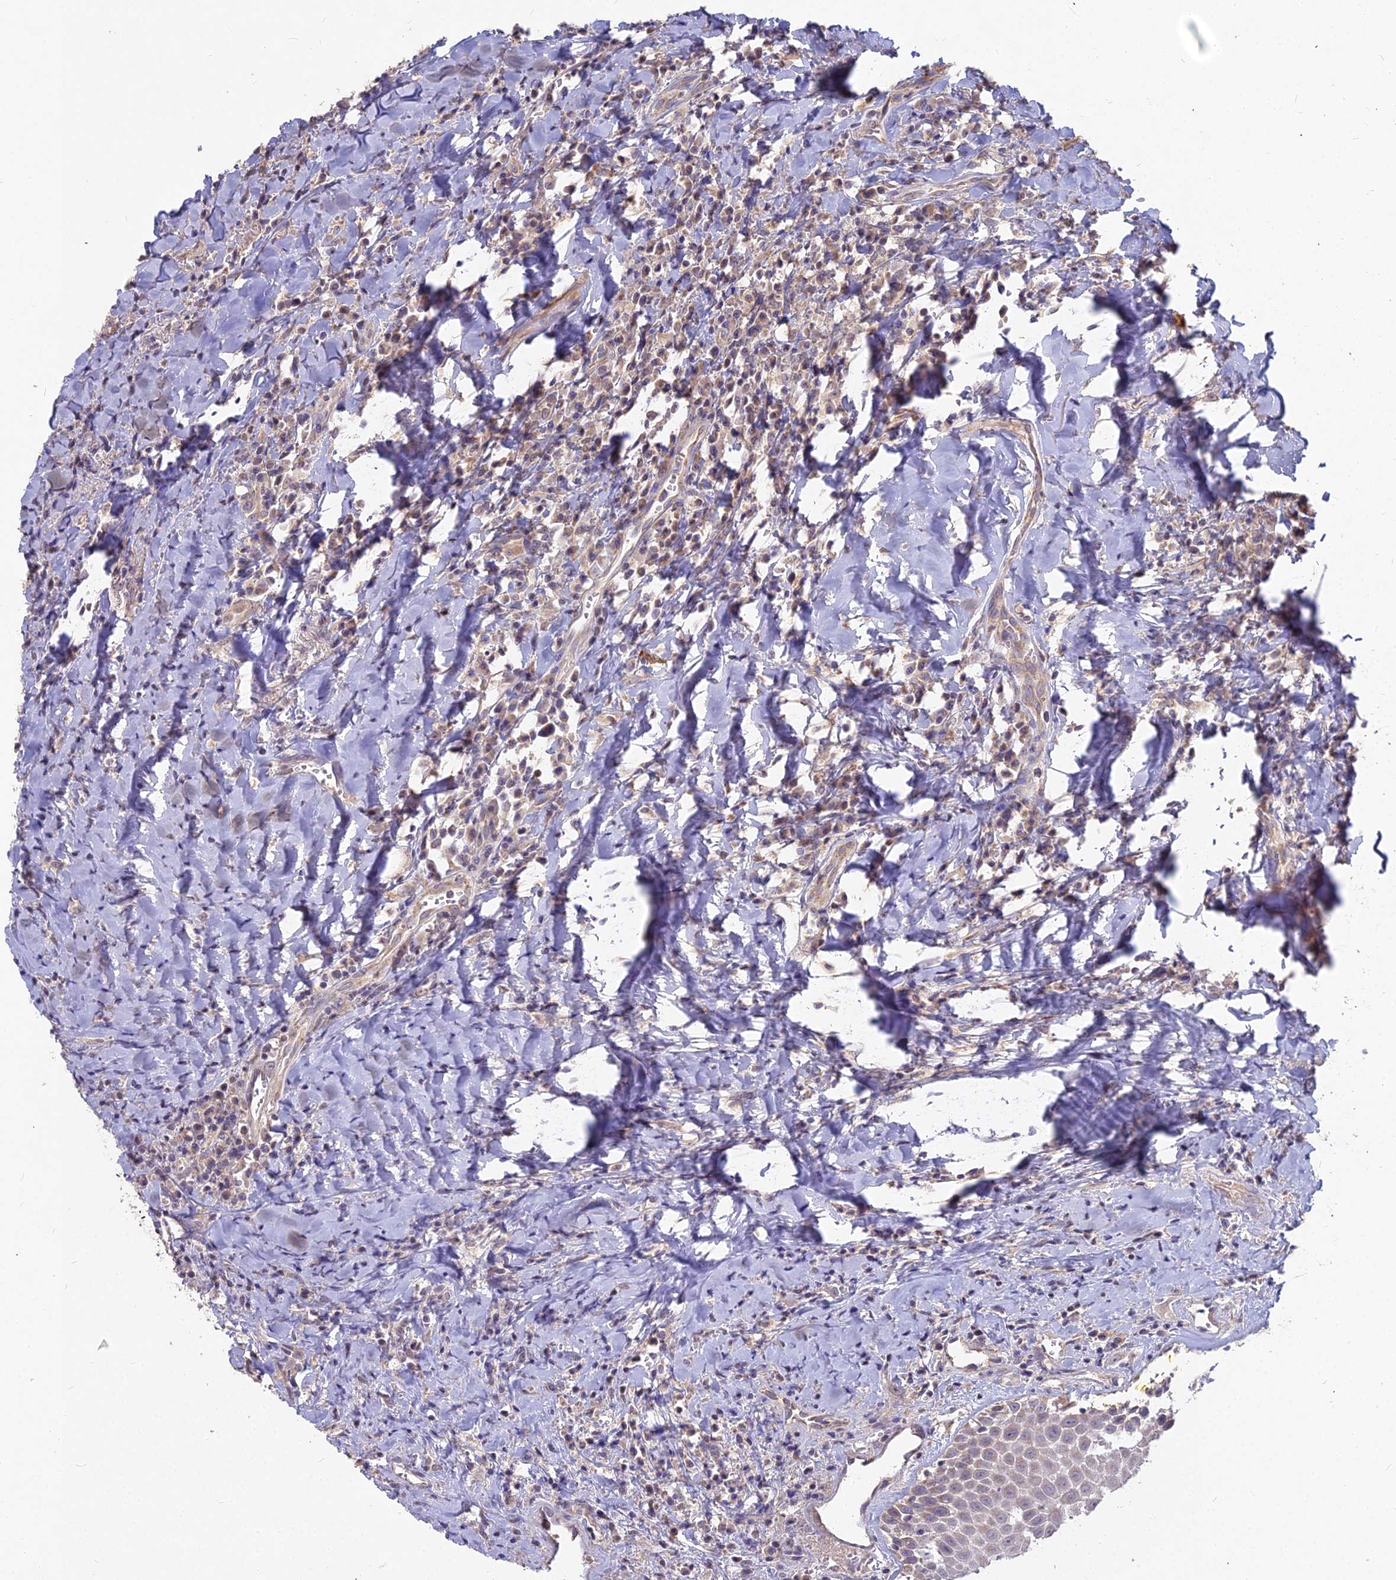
{"staining": {"intensity": "weak", "quantity": "25%-75%", "location": "cytoplasmic/membranous"}, "tissue": "head and neck cancer", "cell_type": "Tumor cells", "image_type": "cancer", "snomed": [{"axis": "morphology", "description": "Squamous cell carcinoma, NOS"}, {"axis": "topography", "description": "Head-Neck"}], "caption": "Protein analysis of head and neck squamous cell carcinoma tissue reveals weak cytoplasmic/membranous staining in about 25%-75% of tumor cells. The staining was performed using DAB to visualize the protein expression in brown, while the nuclei were stained in blue with hematoxylin (Magnification: 20x).", "gene": "MICU2", "patient": {"sex": "female", "age": 70}}